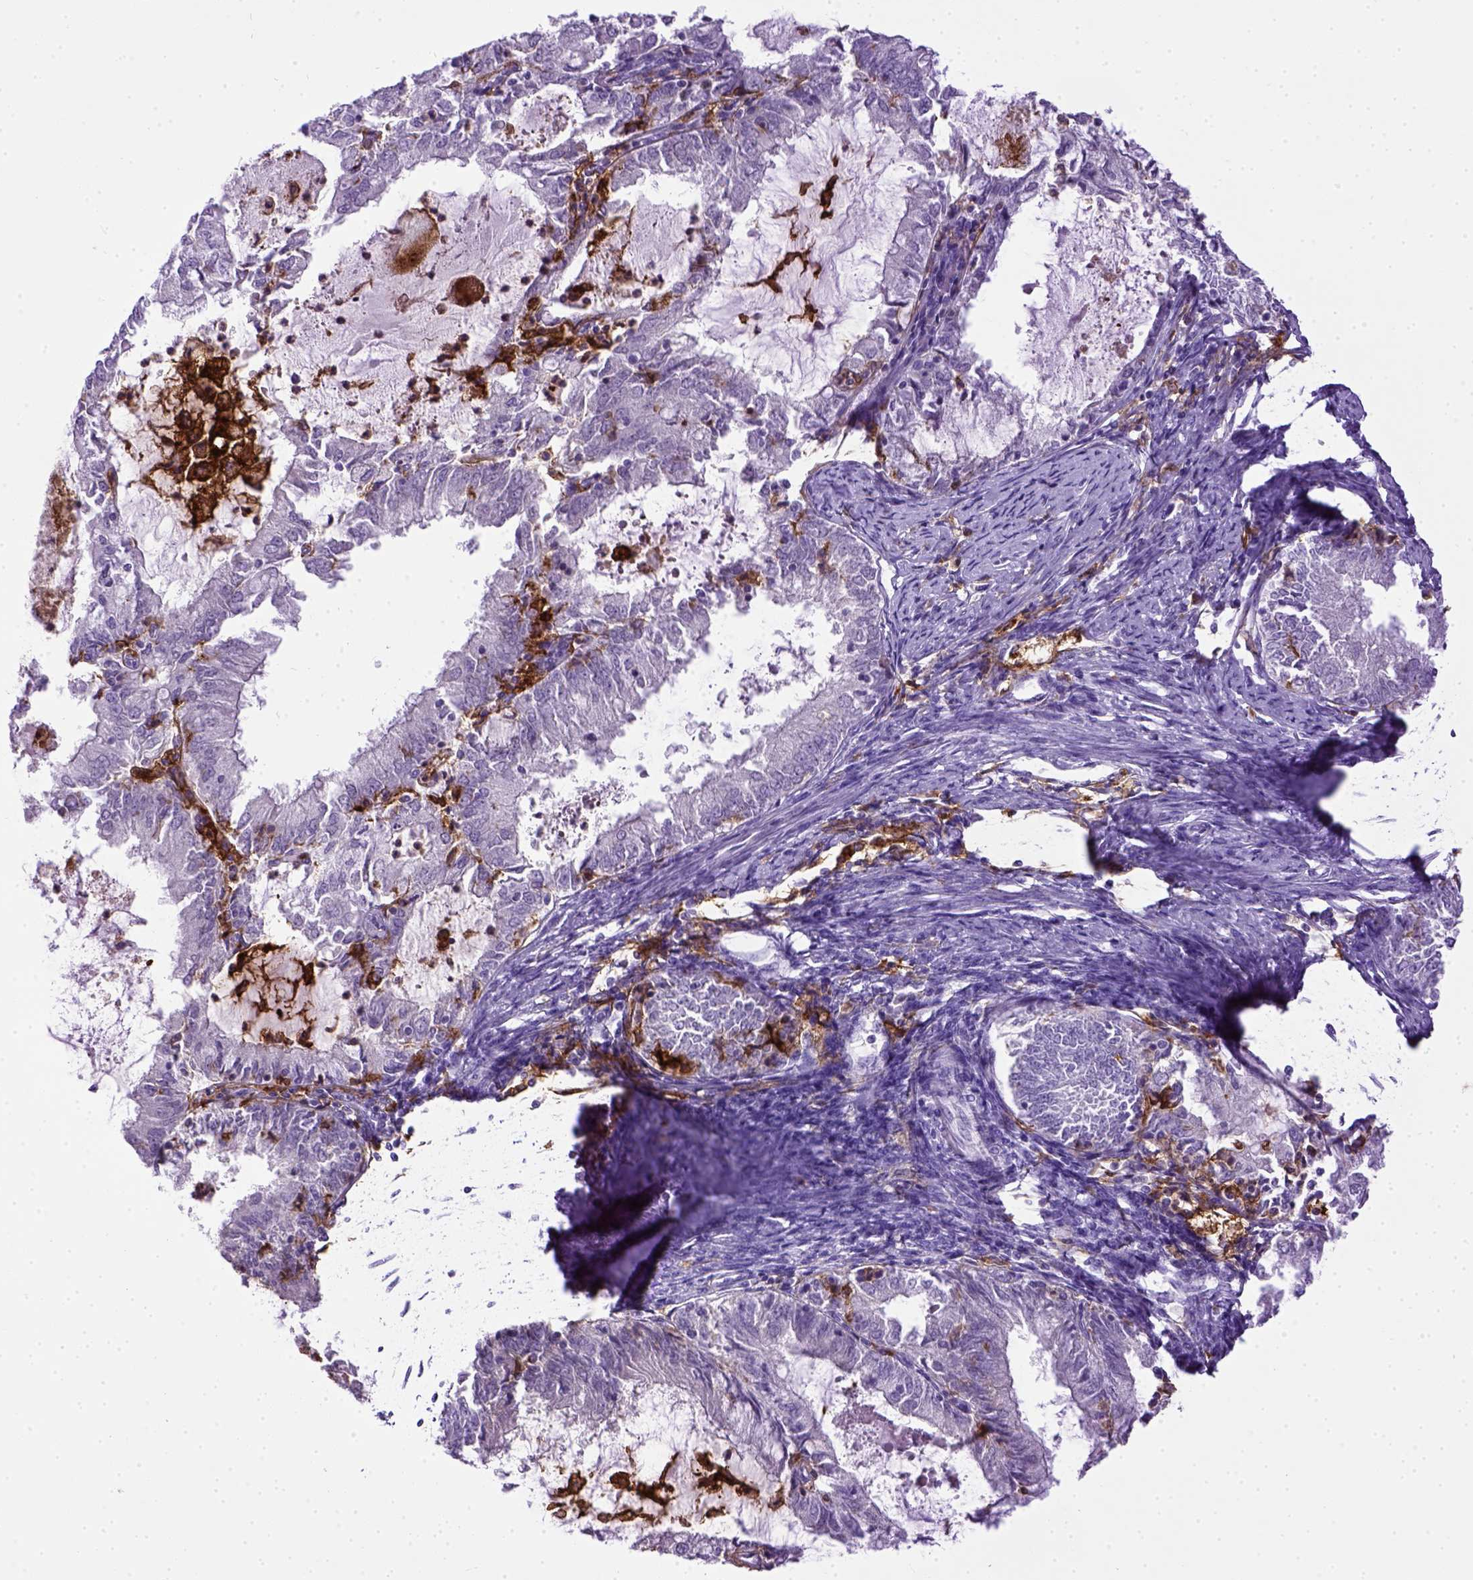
{"staining": {"intensity": "negative", "quantity": "none", "location": "none"}, "tissue": "endometrial cancer", "cell_type": "Tumor cells", "image_type": "cancer", "snomed": [{"axis": "morphology", "description": "Adenocarcinoma, NOS"}, {"axis": "topography", "description": "Endometrium"}], "caption": "Tumor cells show no significant staining in endometrial cancer (adenocarcinoma).", "gene": "ITGAX", "patient": {"sex": "female", "age": 57}}